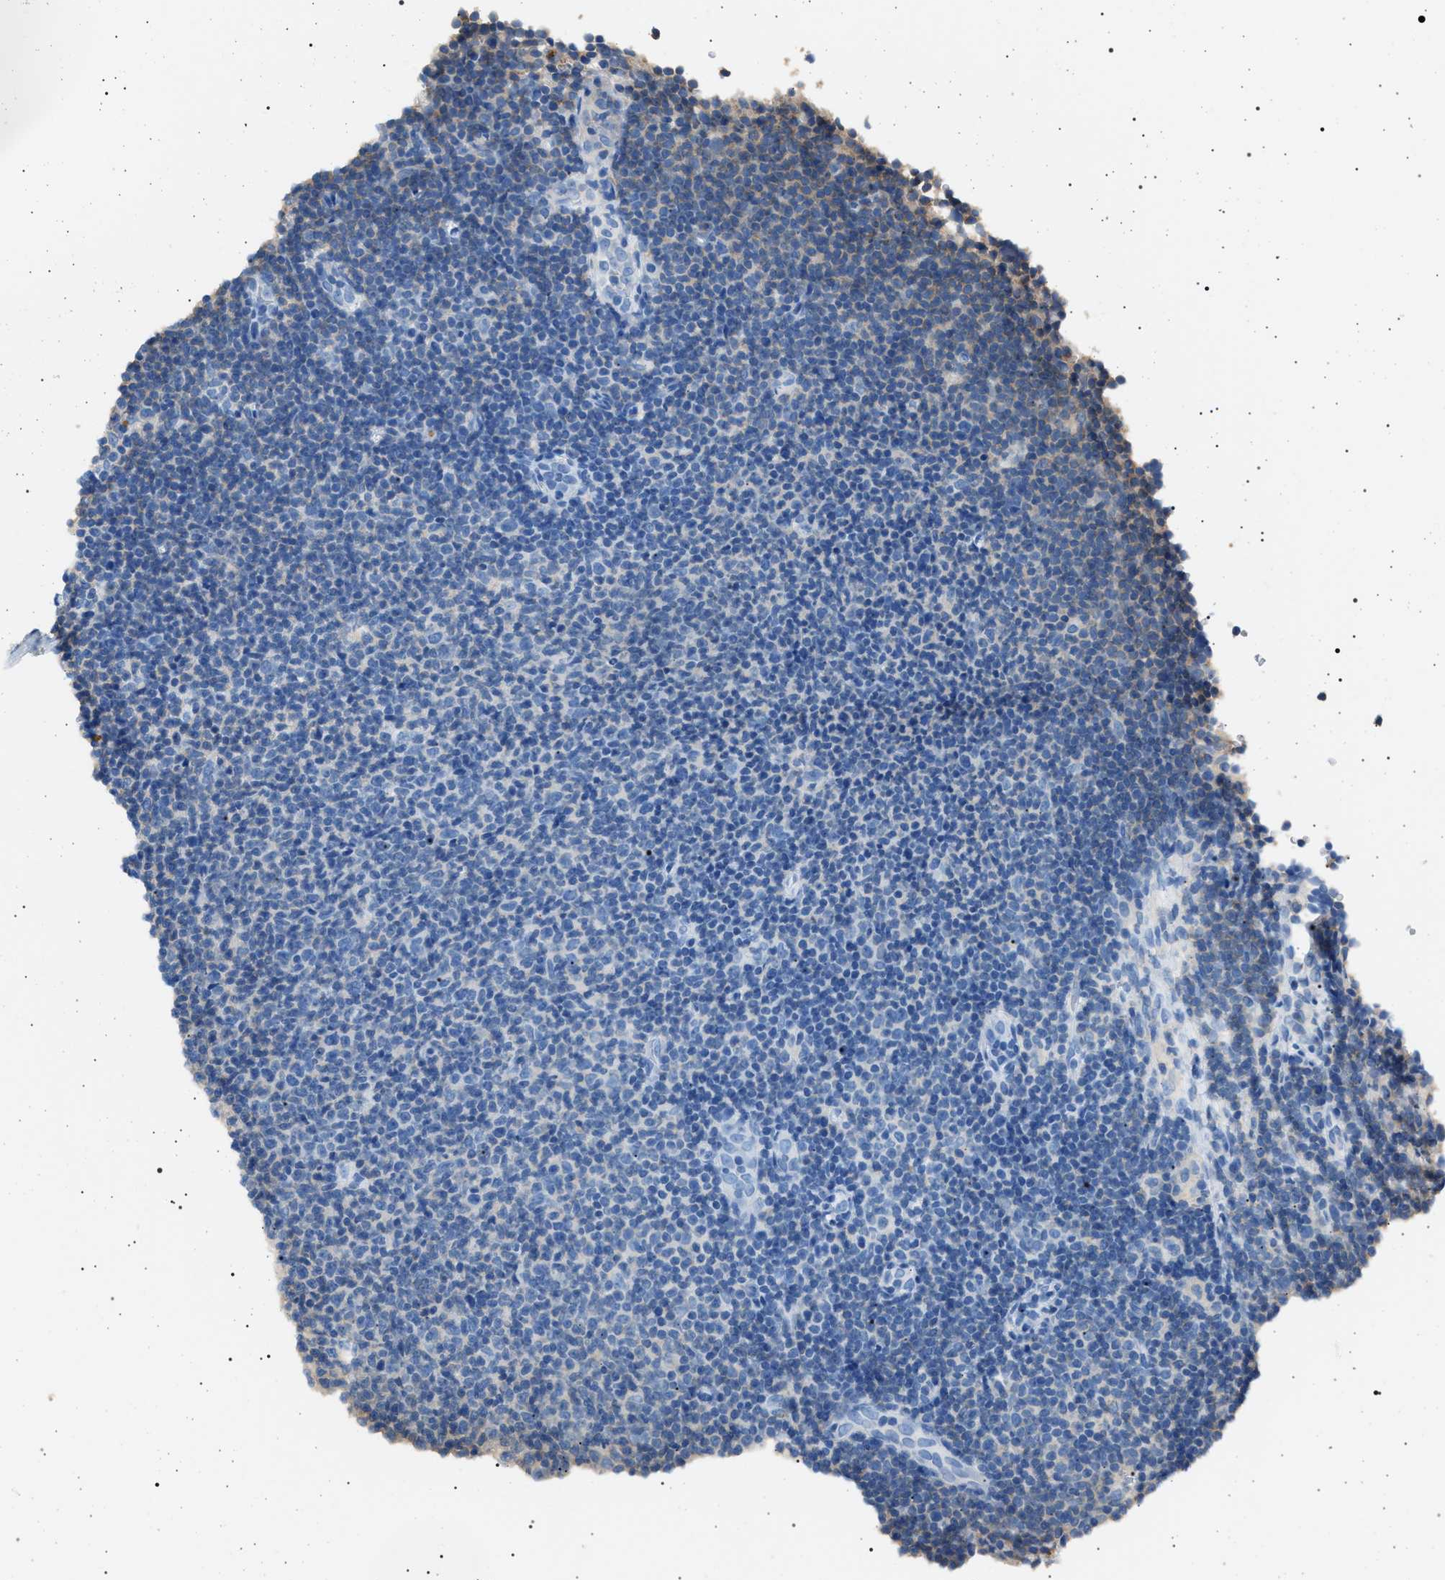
{"staining": {"intensity": "weak", "quantity": "25%-75%", "location": "cytoplasmic/membranous"}, "tissue": "lymphoma", "cell_type": "Tumor cells", "image_type": "cancer", "snomed": [{"axis": "morphology", "description": "Malignant lymphoma, non-Hodgkin's type, Low grade"}, {"axis": "topography", "description": "Lymph node"}], "caption": "Protein expression analysis of malignant lymphoma, non-Hodgkin's type (low-grade) reveals weak cytoplasmic/membranous staining in about 25%-75% of tumor cells. (DAB = brown stain, brightfield microscopy at high magnification).", "gene": "SMAP2", "patient": {"sex": "male", "age": 66}}